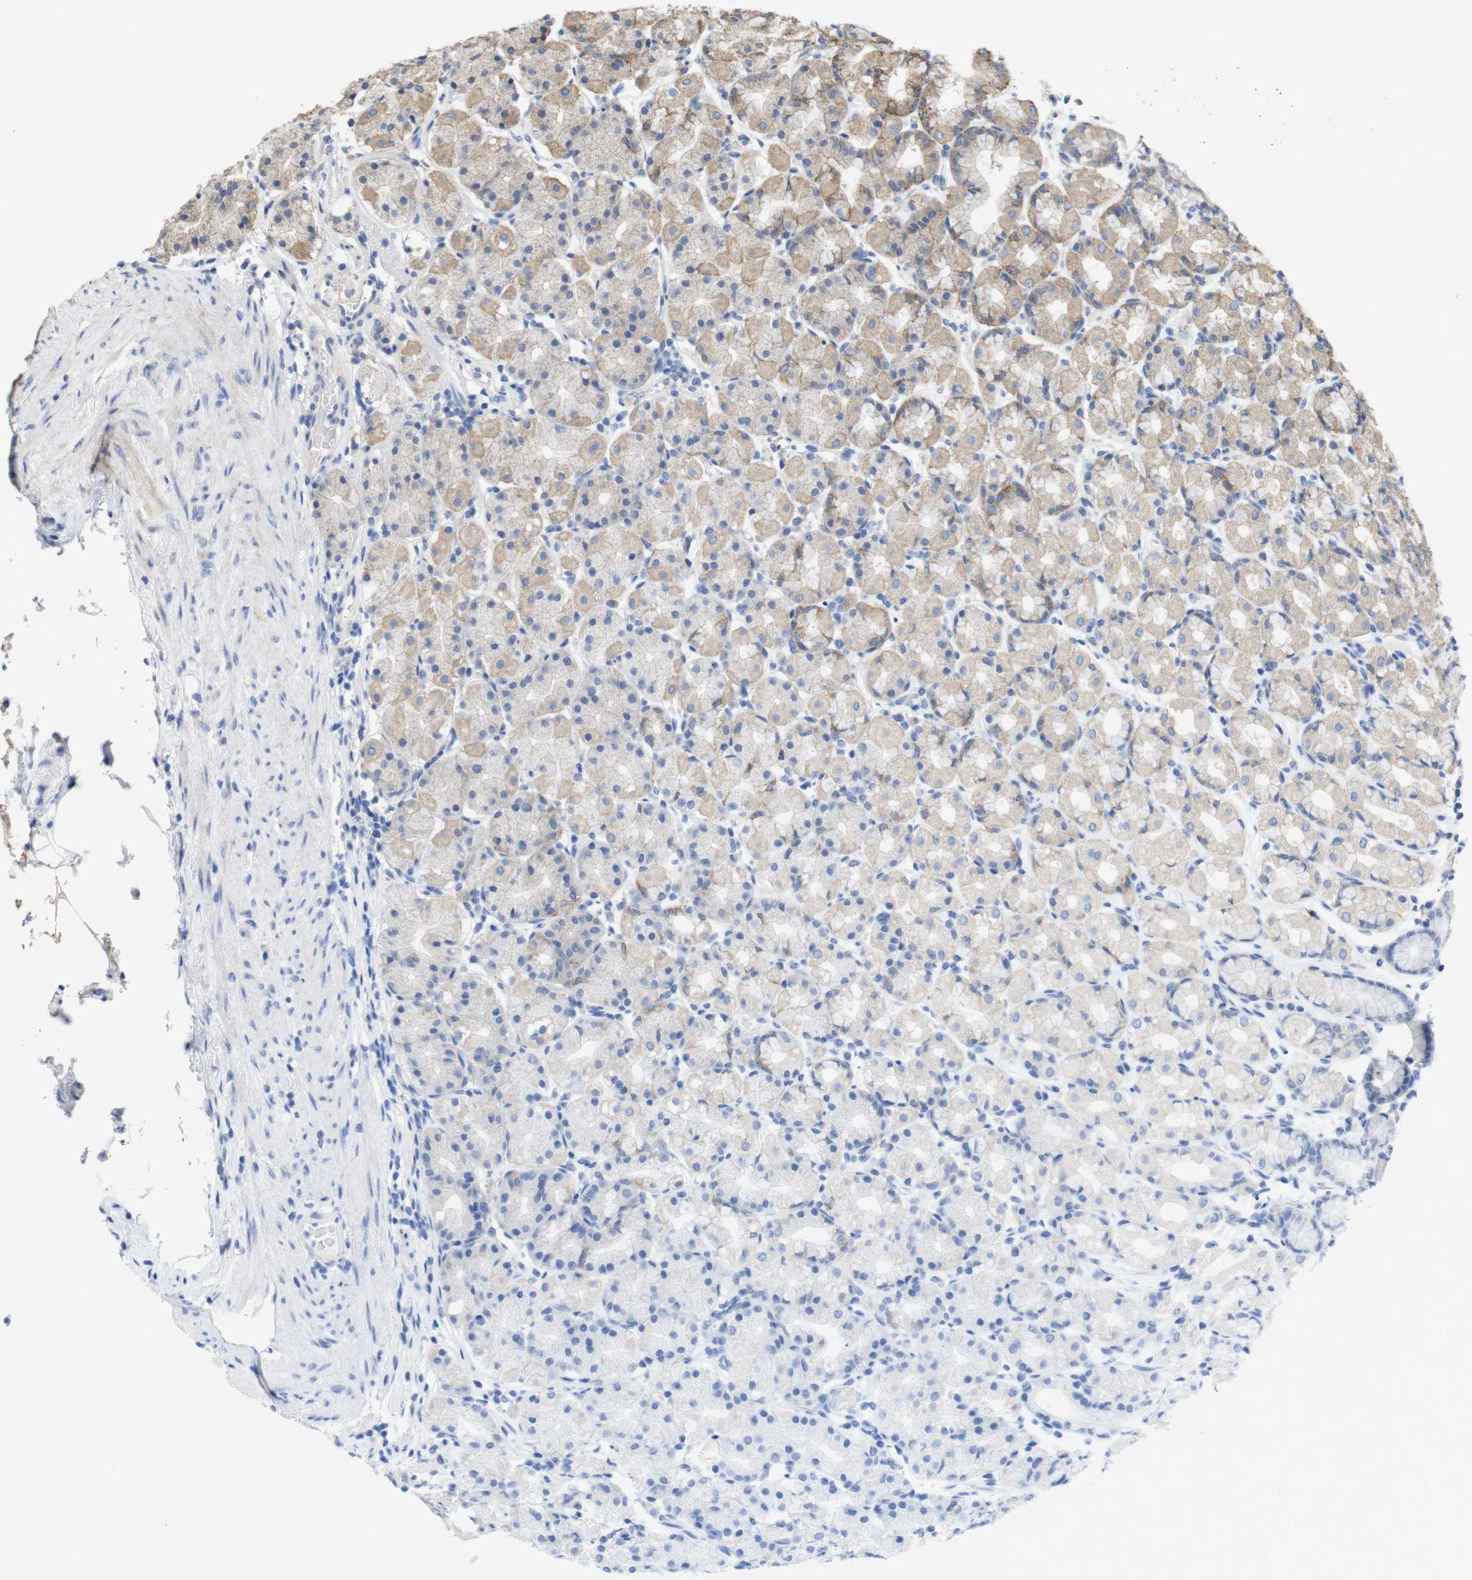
{"staining": {"intensity": "moderate", "quantity": "25%-75%", "location": "cytoplasmic/membranous"}, "tissue": "stomach", "cell_type": "Glandular cells", "image_type": "normal", "snomed": [{"axis": "morphology", "description": "Normal tissue, NOS"}, {"axis": "topography", "description": "Stomach, upper"}], "caption": "Protein analysis of unremarkable stomach exhibits moderate cytoplasmic/membranous positivity in approximately 25%-75% of glandular cells.", "gene": "KCNS3", "patient": {"sex": "male", "age": 68}}